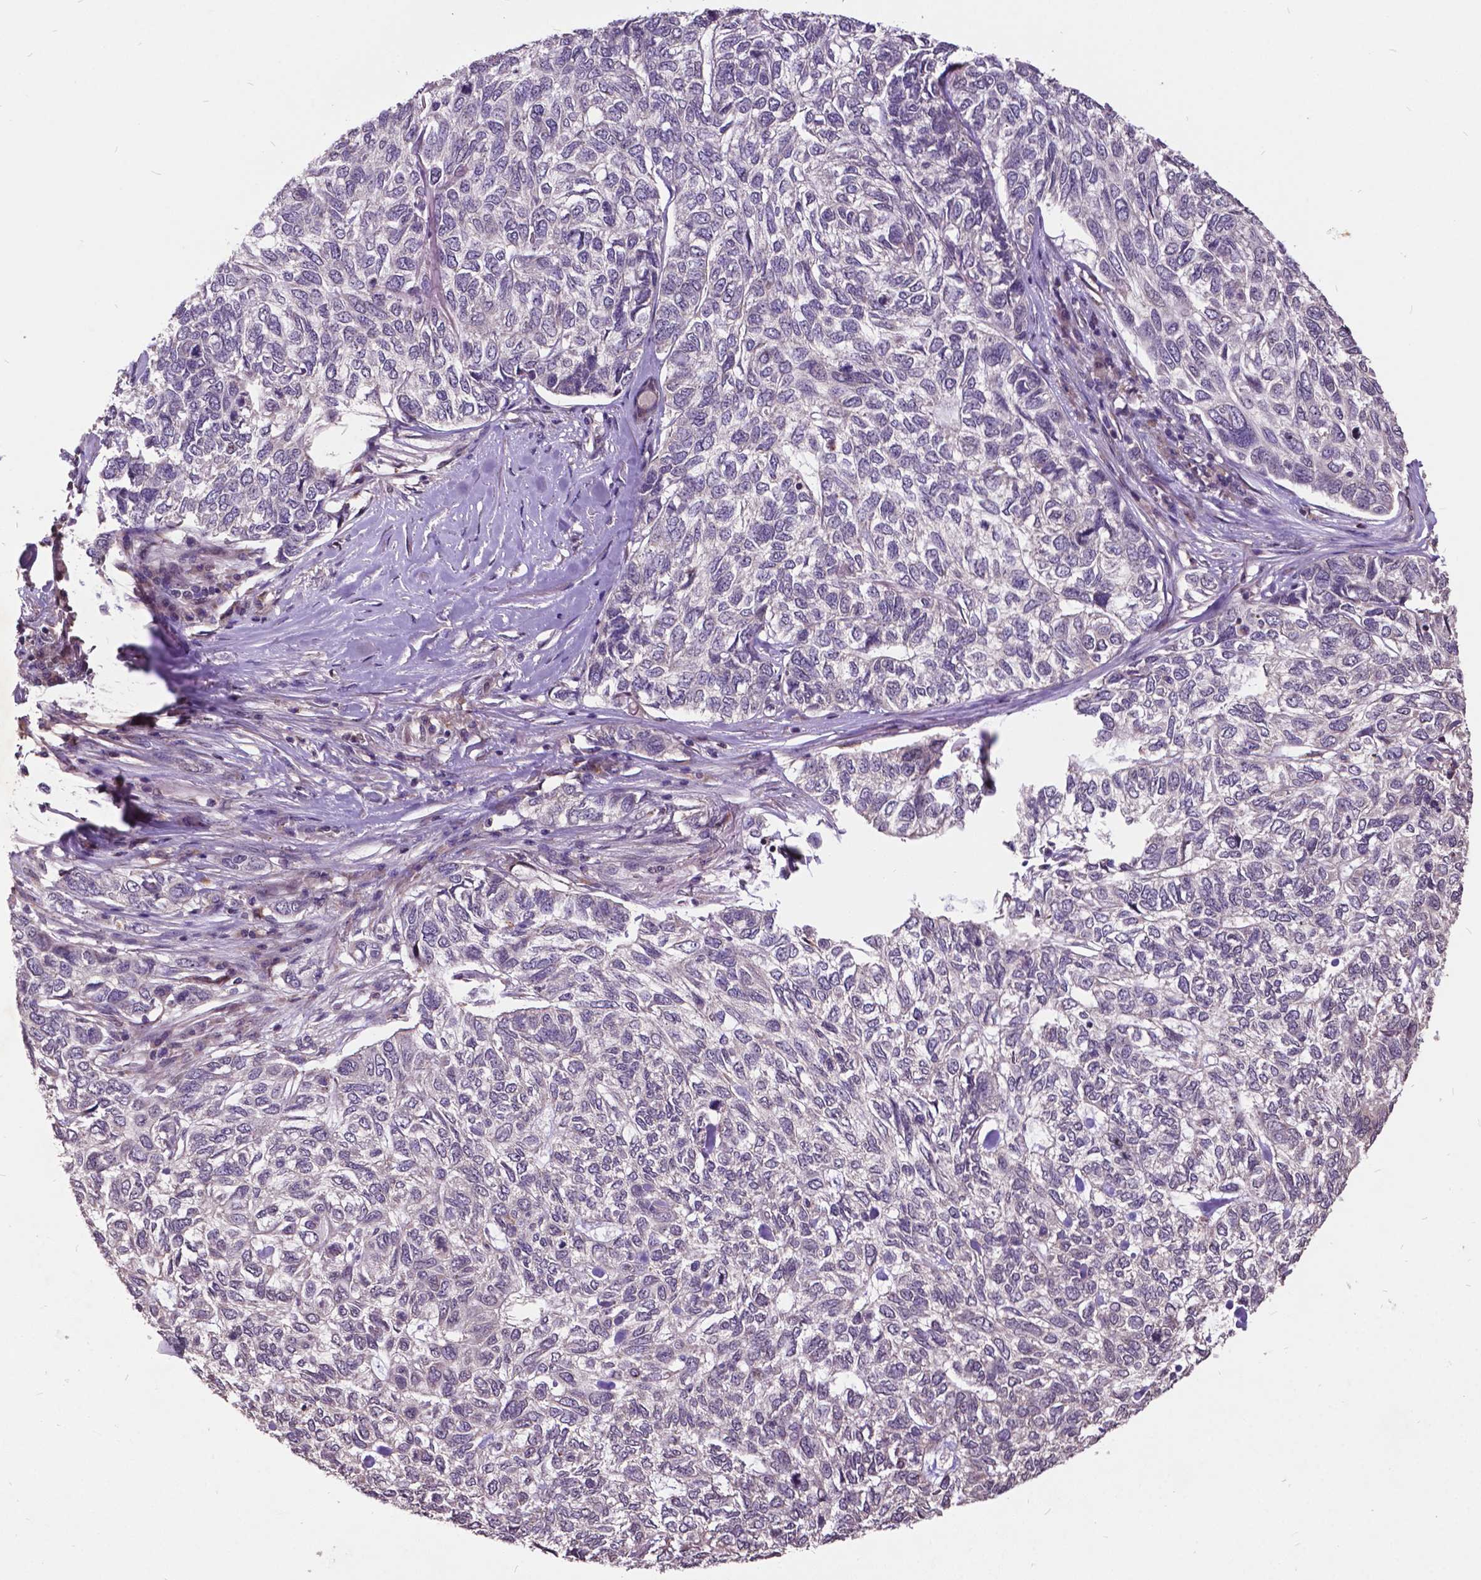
{"staining": {"intensity": "negative", "quantity": "none", "location": "none"}, "tissue": "skin cancer", "cell_type": "Tumor cells", "image_type": "cancer", "snomed": [{"axis": "morphology", "description": "Basal cell carcinoma"}, {"axis": "topography", "description": "Skin"}], "caption": "Basal cell carcinoma (skin) was stained to show a protein in brown. There is no significant staining in tumor cells. (DAB (3,3'-diaminobenzidine) immunohistochemistry with hematoxylin counter stain).", "gene": "AP1S3", "patient": {"sex": "female", "age": 65}}